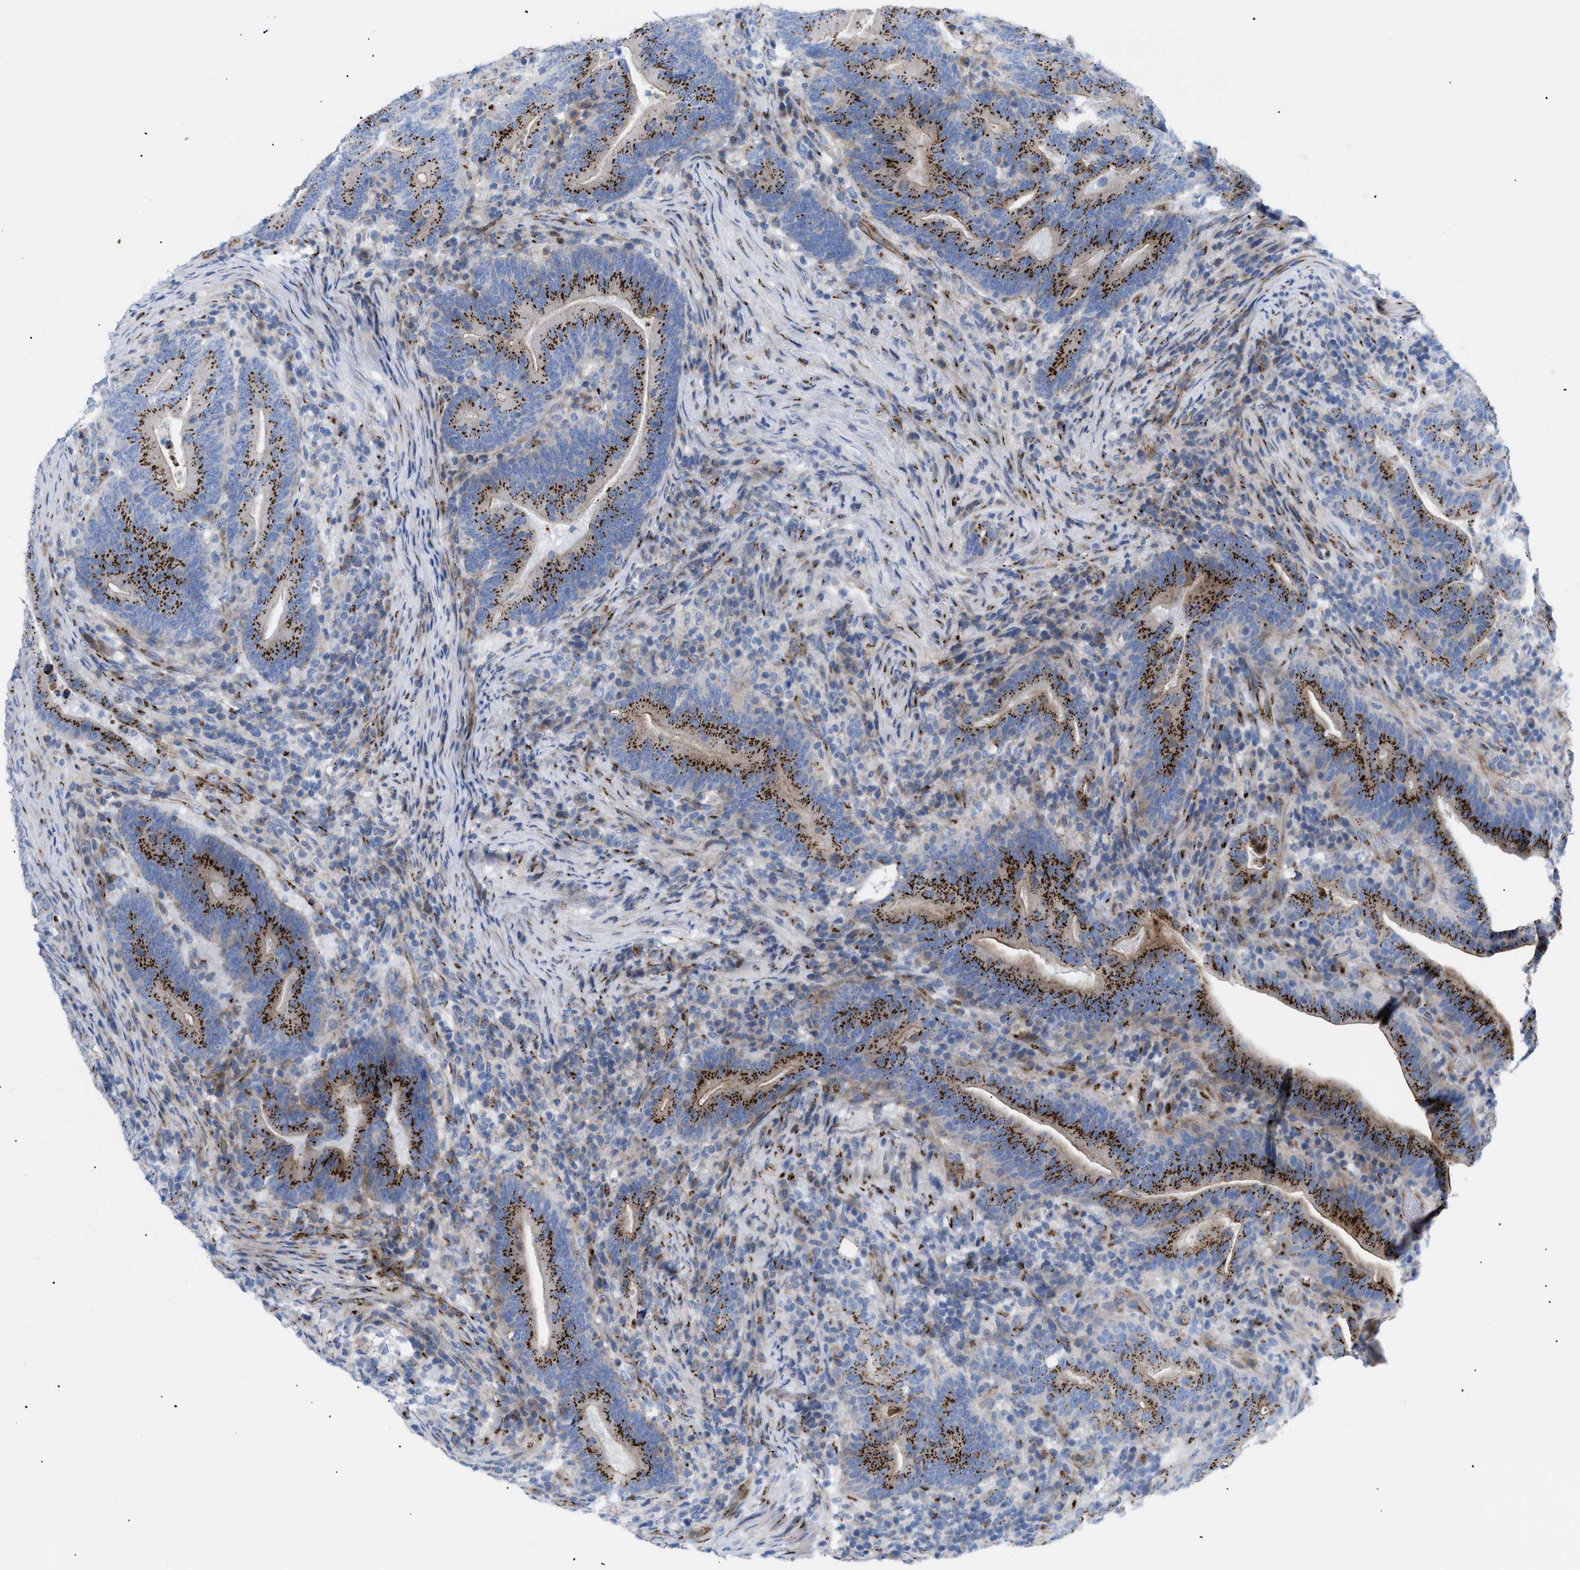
{"staining": {"intensity": "strong", "quantity": ">75%", "location": "cytoplasmic/membranous"}, "tissue": "colorectal cancer", "cell_type": "Tumor cells", "image_type": "cancer", "snomed": [{"axis": "morphology", "description": "Adenocarcinoma, NOS"}, {"axis": "topography", "description": "Colon"}], "caption": "Approximately >75% of tumor cells in human colorectal cancer (adenocarcinoma) reveal strong cytoplasmic/membranous protein positivity as visualized by brown immunohistochemical staining.", "gene": "TMEM17", "patient": {"sex": "female", "age": 66}}